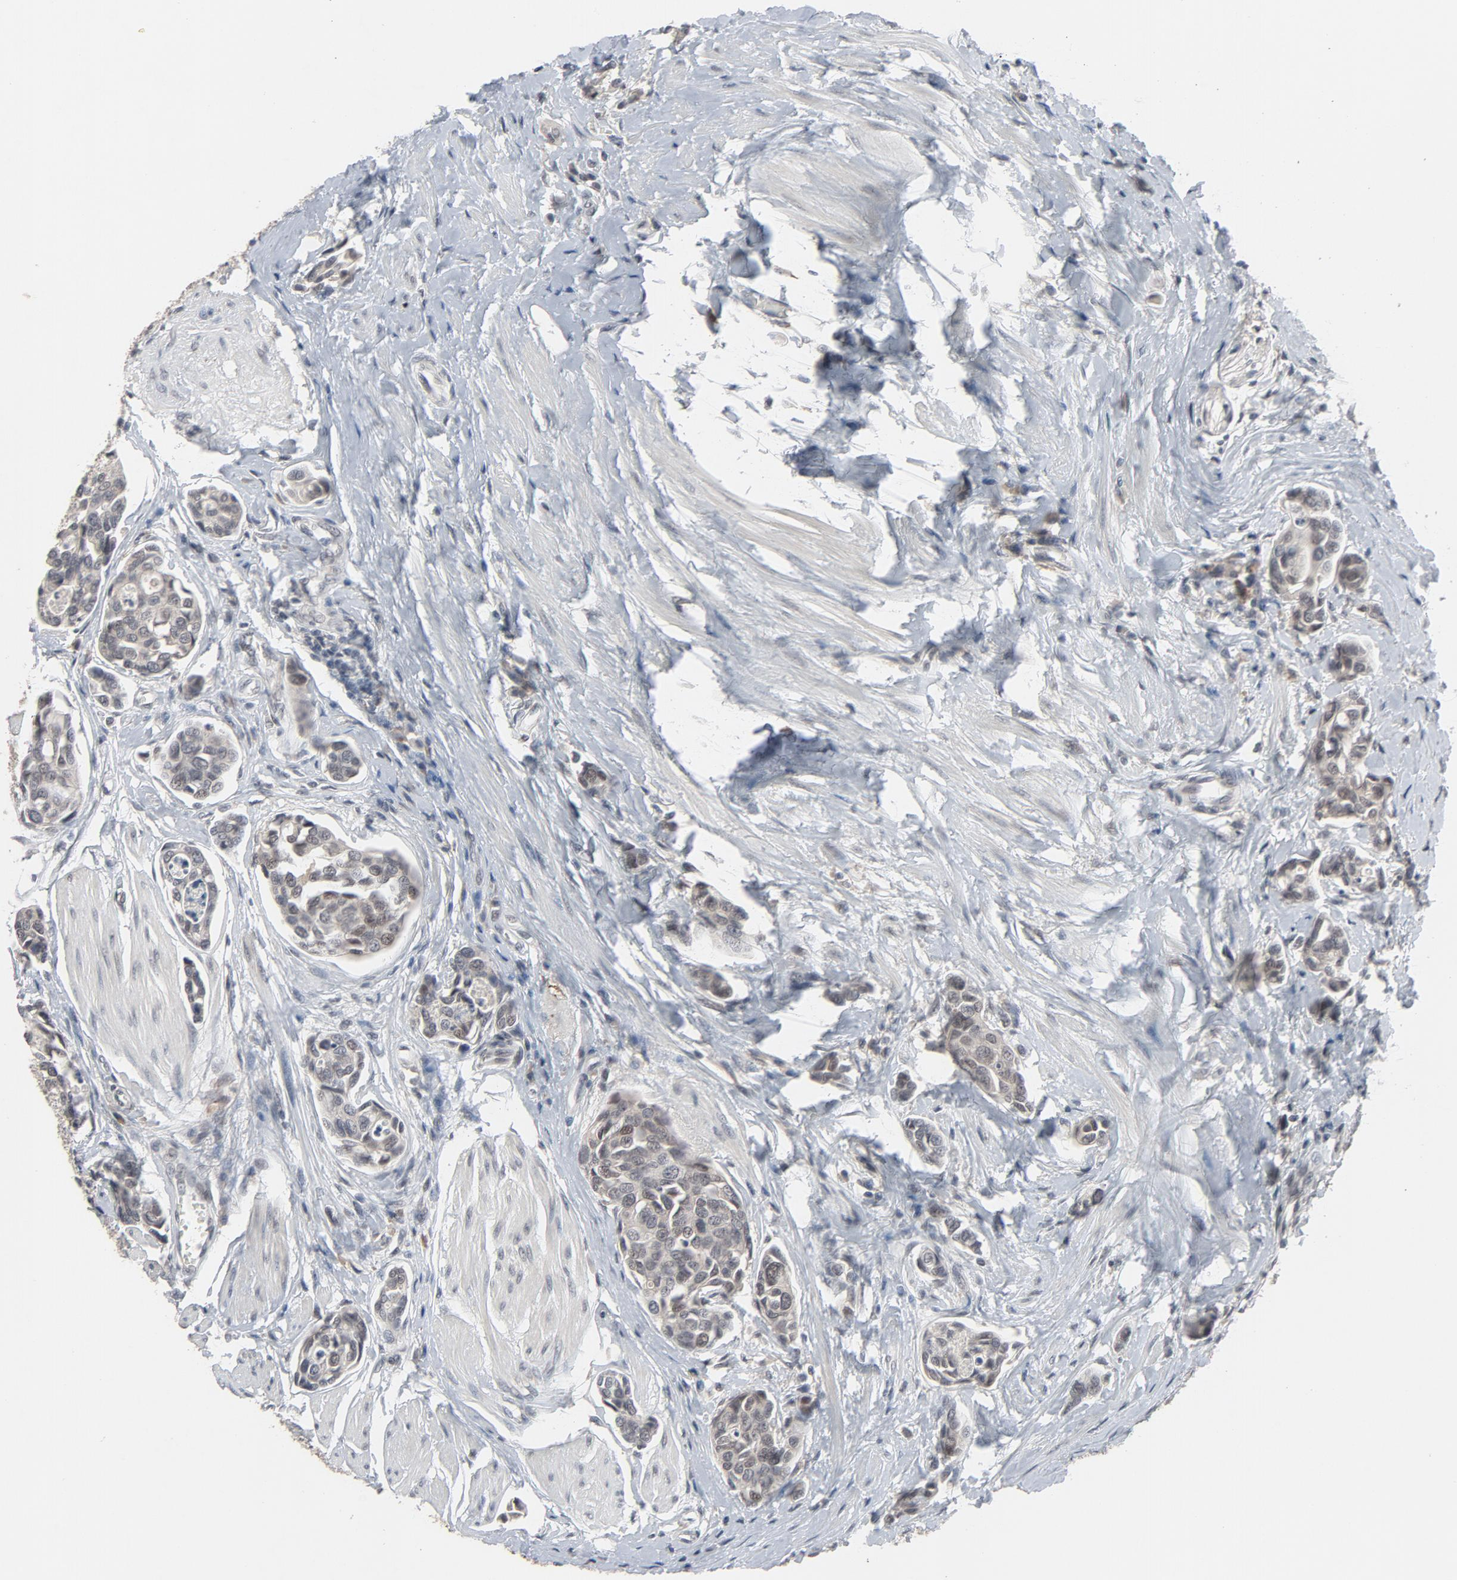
{"staining": {"intensity": "weak", "quantity": ">75%", "location": "cytoplasmic/membranous,nuclear"}, "tissue": "urothelial cancer", "cell_type": "Tumor cells", "image_type": "cancer", "snomed": [{"axis": "morphology", "description": "Urothelial carcinoma, High grade"}, {"axis": "topography", "description": "Urinary bladder"}], "caption": "Immunohistochemistry (DAB) staining of human urothelial carcinoma (high-grade) shows weak cytoplasmic/membranous and nuclear protein staining in about >75% of tumor cells.", "gene": "MT3", "patient": {"sex": "male", "age": 78}}